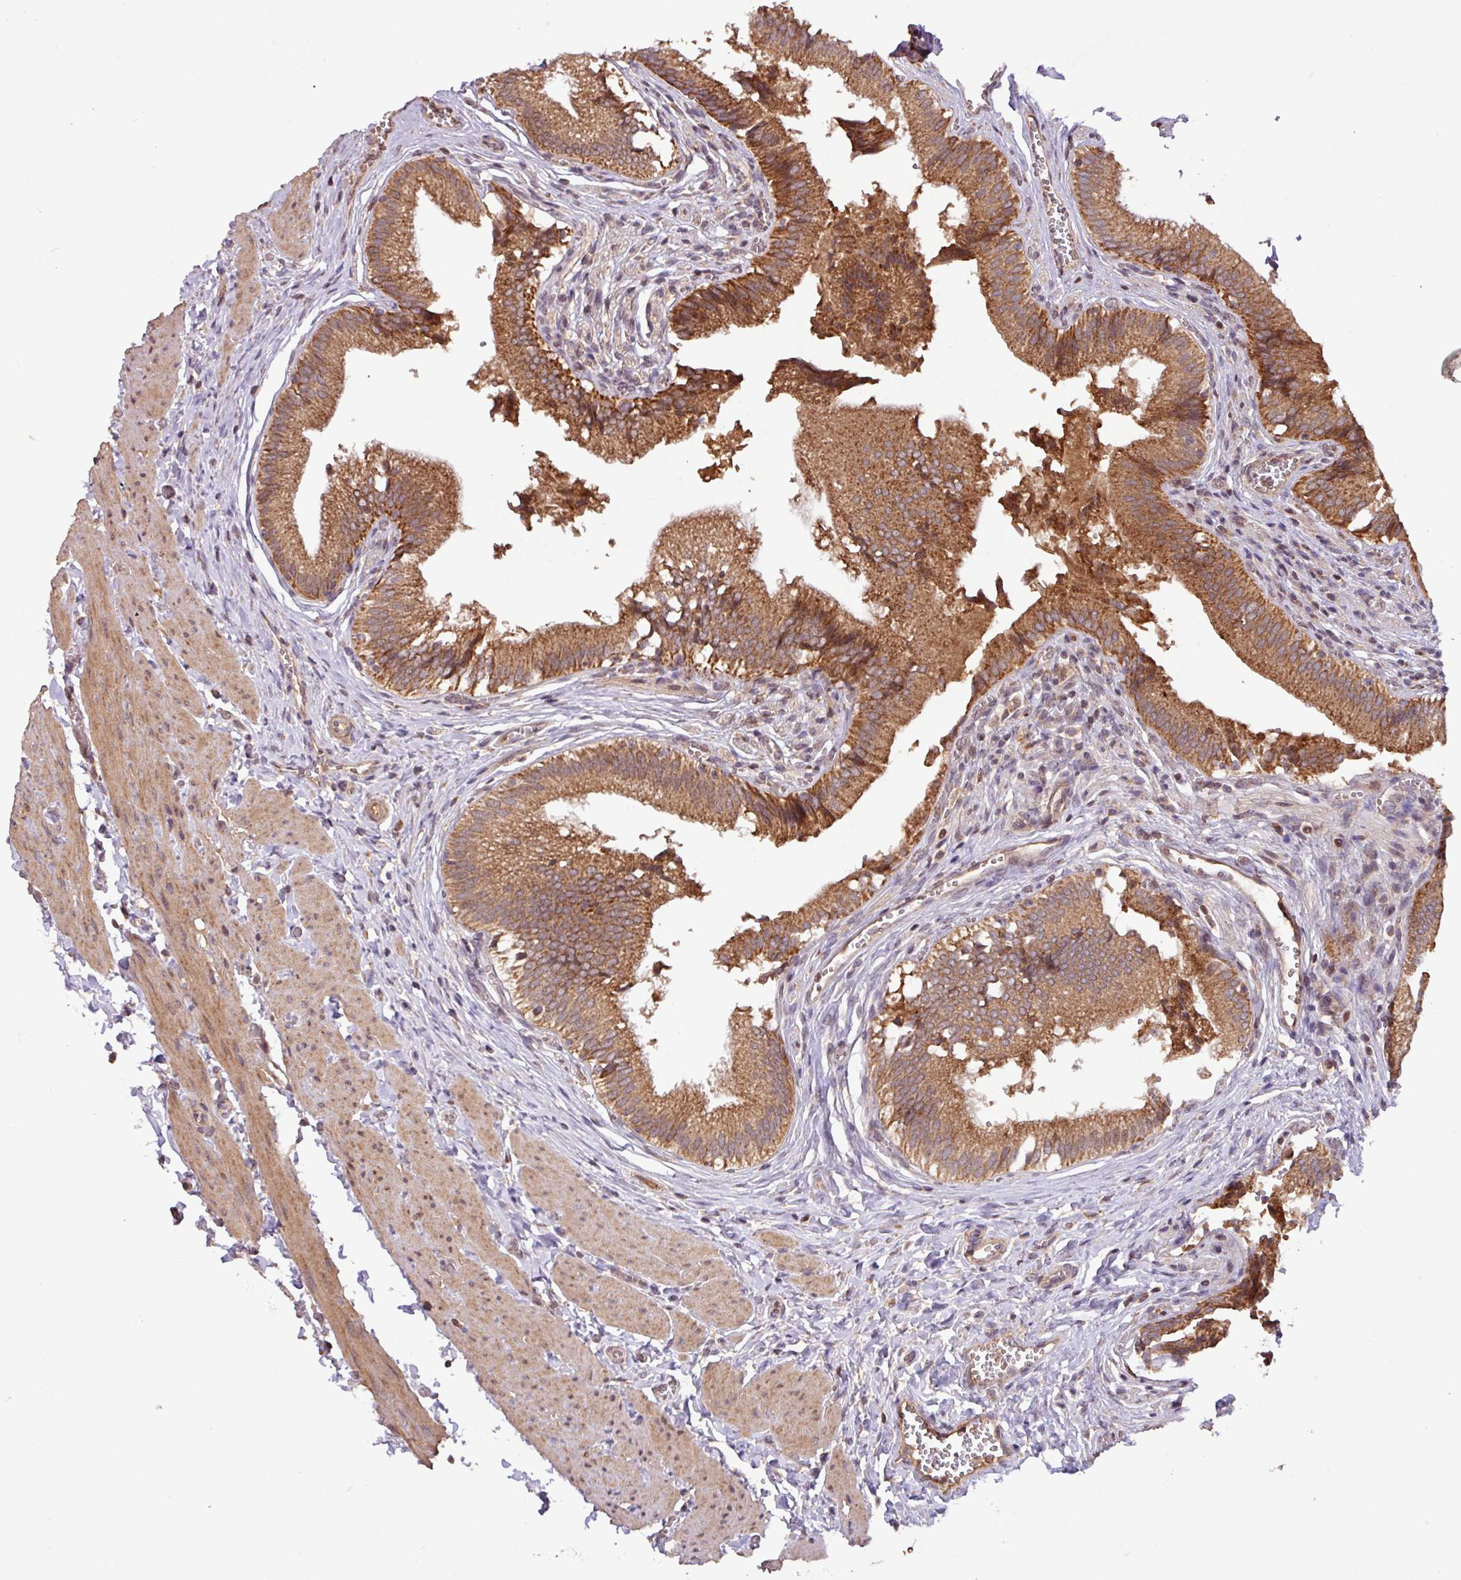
{"staining": {"intensity": "strong", "quantity": ">75%", "location": "cytoplasmic/membranous"}, "tissue": "gallbladder", "cell_type": "Glandular cells", "image_type": "normal", "snomed": [{"axis": "morphology", "description": "Normal tissue, NOS"}, {"axis": "topography", "description": "Gallbladder"}], "caption": "High-magnification brightfield microscopy of unremarkable gallbladder stained with DAB (3,3'-diaminobenzidine) (brown) and counterstained with hematoxylin (blue). glandular cells exhibit strong cytoplasmic/membranous staining is present in about>75% of cells.", "gene": "YPEL1", "patient": {"sex": "male", "age": 17}}